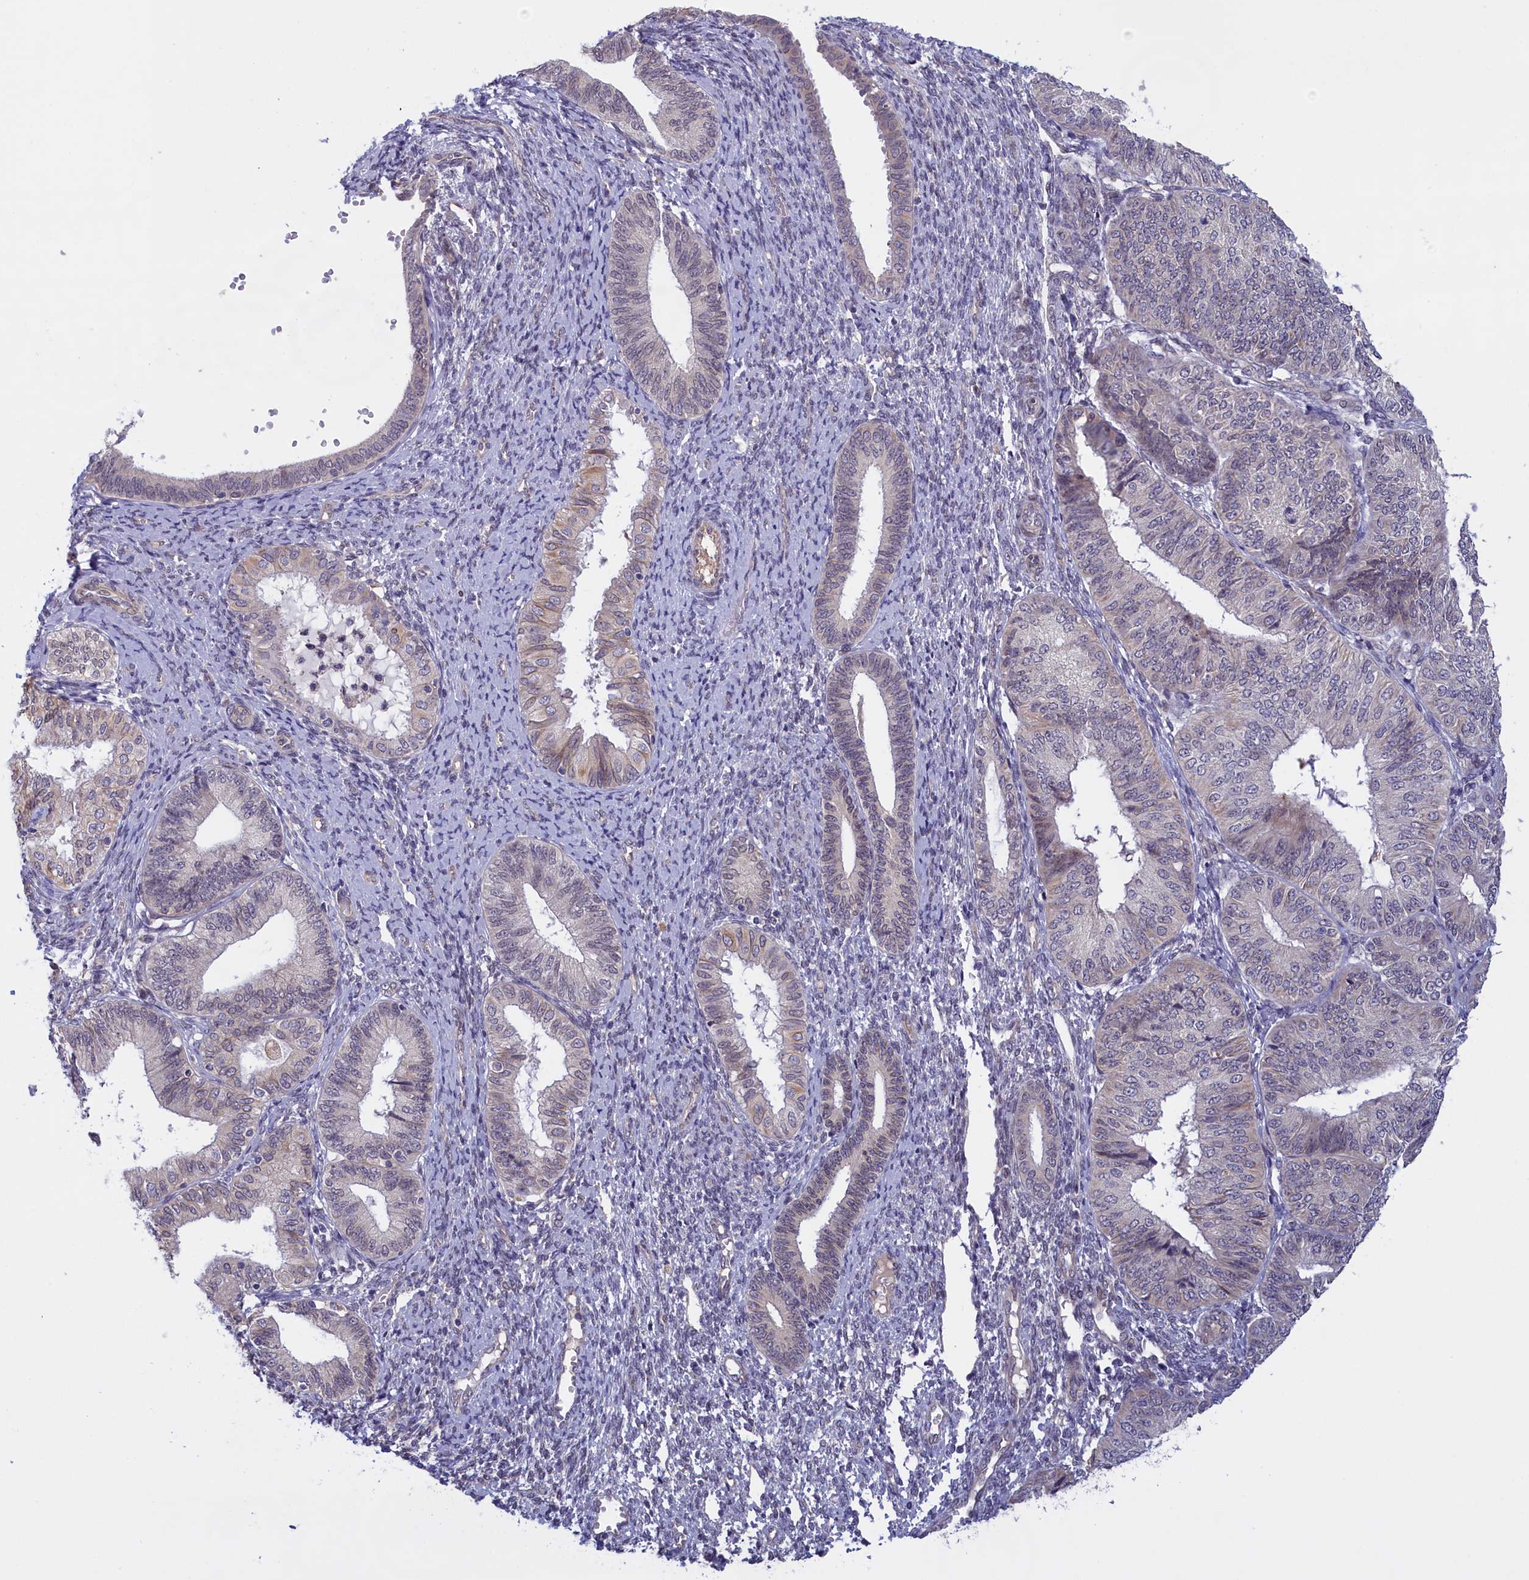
{"staining": {"intensity": "weak", "quantity": "<25%", "location": "cytoplasmic/membranous"}, "tissue": "endometrial cancer", "cell_type": "Tumor cells", "image_type": "cancer", "snomed": [{"axis": "morphology", "description": "Adenocarcinoma, NOS"}, {"axis": "topography", "description": "Endometrium"}], "caption": "There is no significant expression in tumor cells of endometrial cancer.", "gene": "IGFALS", "patient": {"sex": "female", "age": 58}}